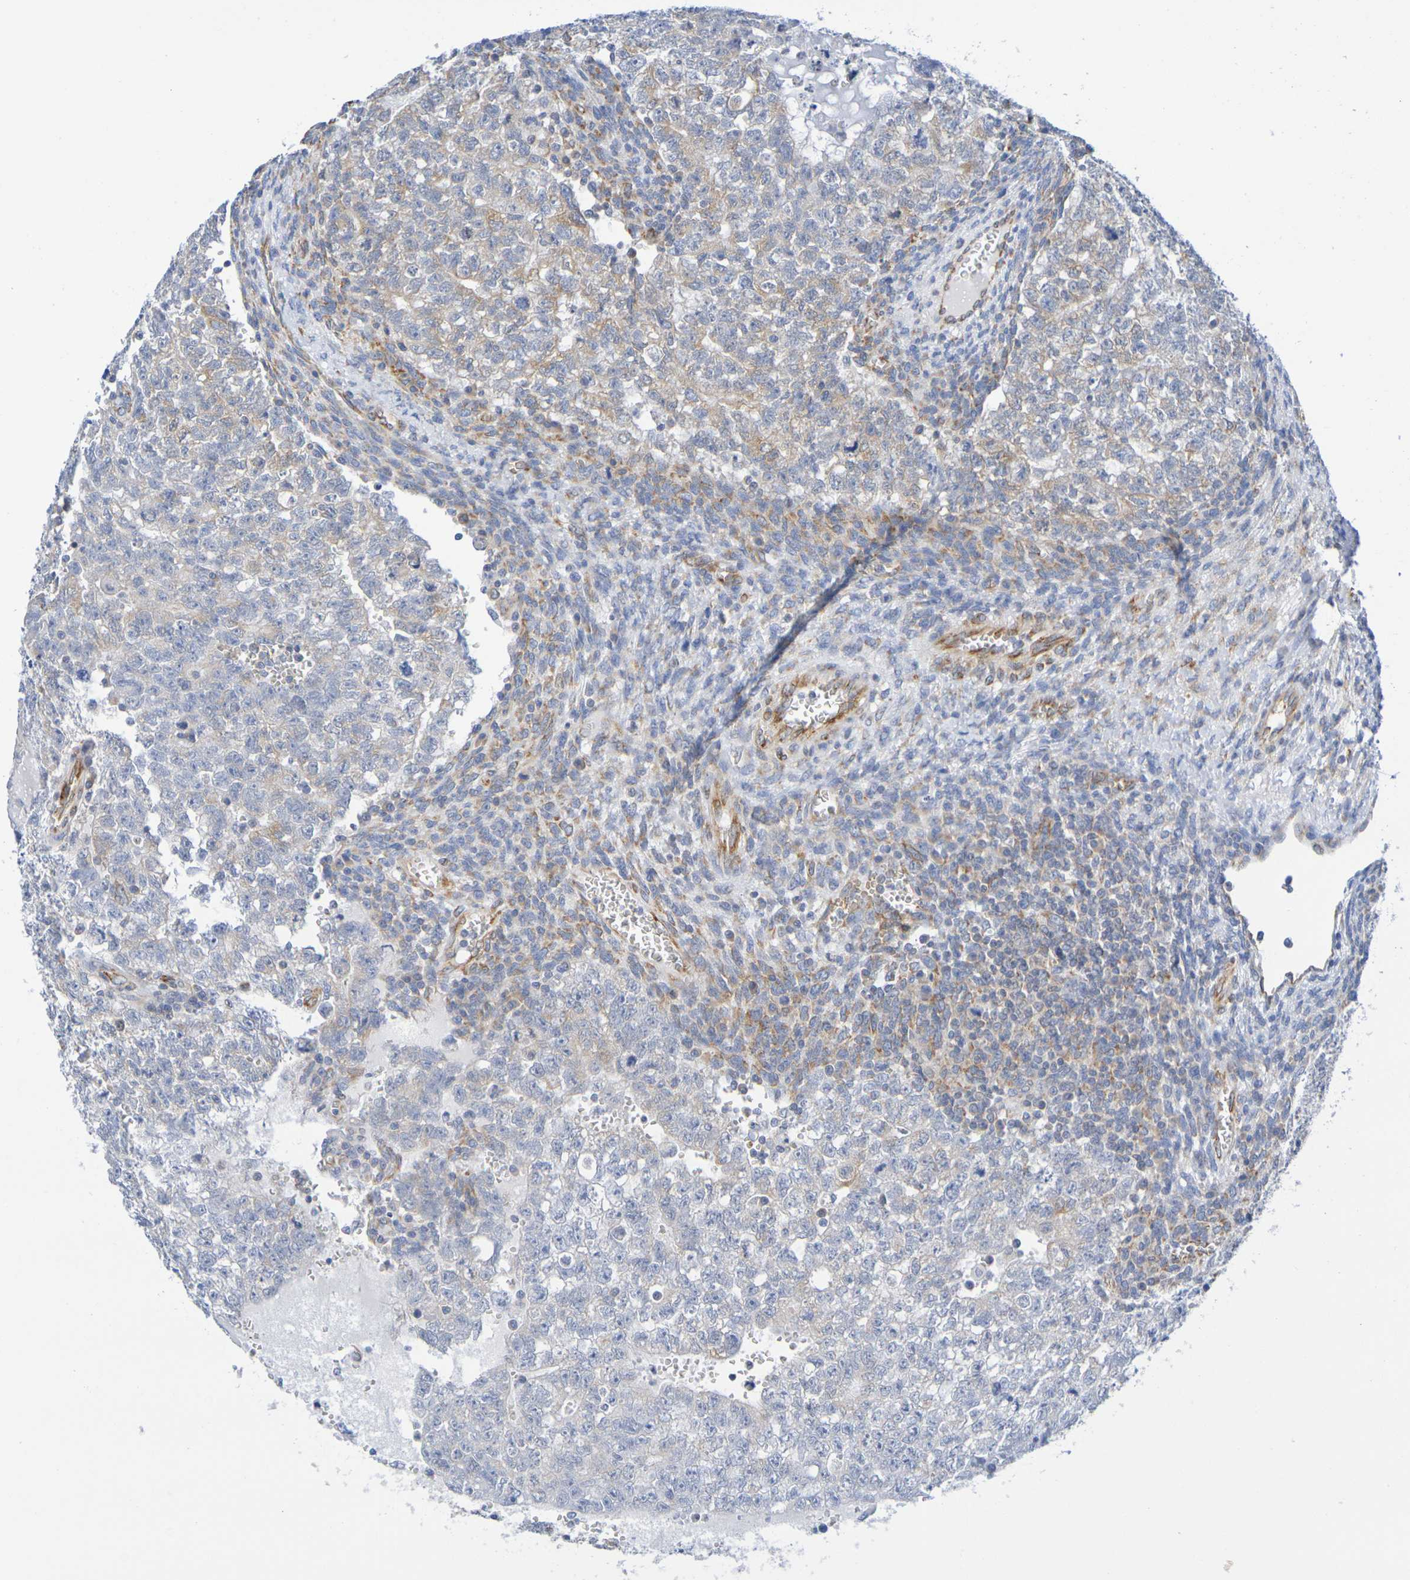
{"staining": {"intensity": "weak", "quantity": ">75%", "location": "cytoplasmic/membranous"}, "tissue": "testis cancer", "cell_type": "Tumor cells", "image_type": "cancer", "snomed": [{"axis": "morphology", "description": "Seminoma, NOS"}, {"axis": "morphology", "description": "Carcinoma, Embryonal, NOS"}, {"axis": "topography", "description": "Testis"}], "caption": "Embryonal carcinoma (testis) was stained to show a protein in brown. There is low levels of weak cytoplasmic/membranous staining in about >75% of tumor cells.", "gene": "TMCC3", "patient": {"sex": "male", "age": 38}}